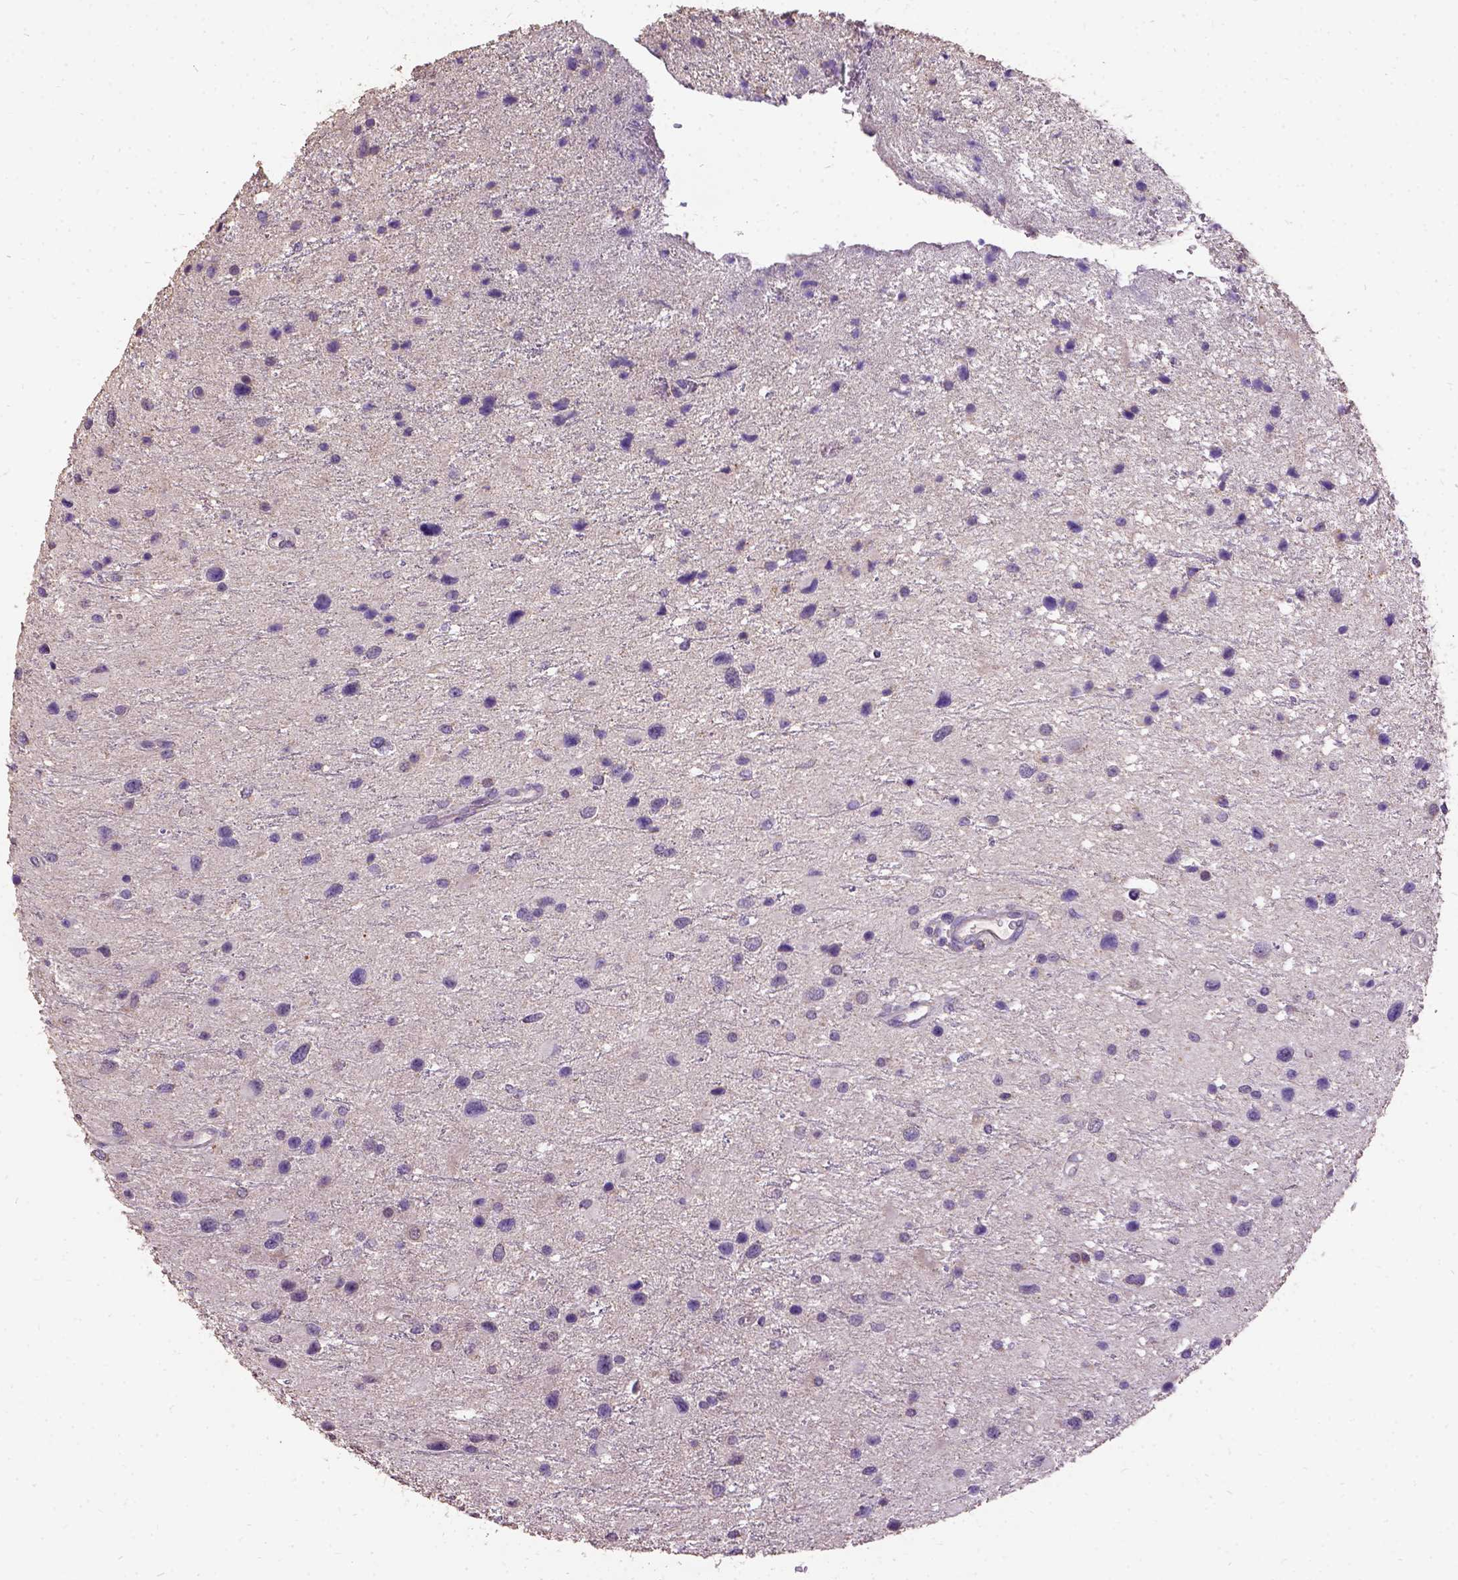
{"staining": {"intensity": "negative", "quantity": "none", "location": "none"}, "tissue": "glioma", "cell_type": "Tumor cells", "image_type": "cancer", "snomed": [{"axis": "morphology", "description": "Glioma, malignant, Low grade"}, {"axis": "topography", "description": "Brain"}], "caption": "Glioma was stained to show a protein in brown. There is no significant positivity in tumor cells.", "gene": "DQX1", "patient": {"sex": "female", "age": 32}}